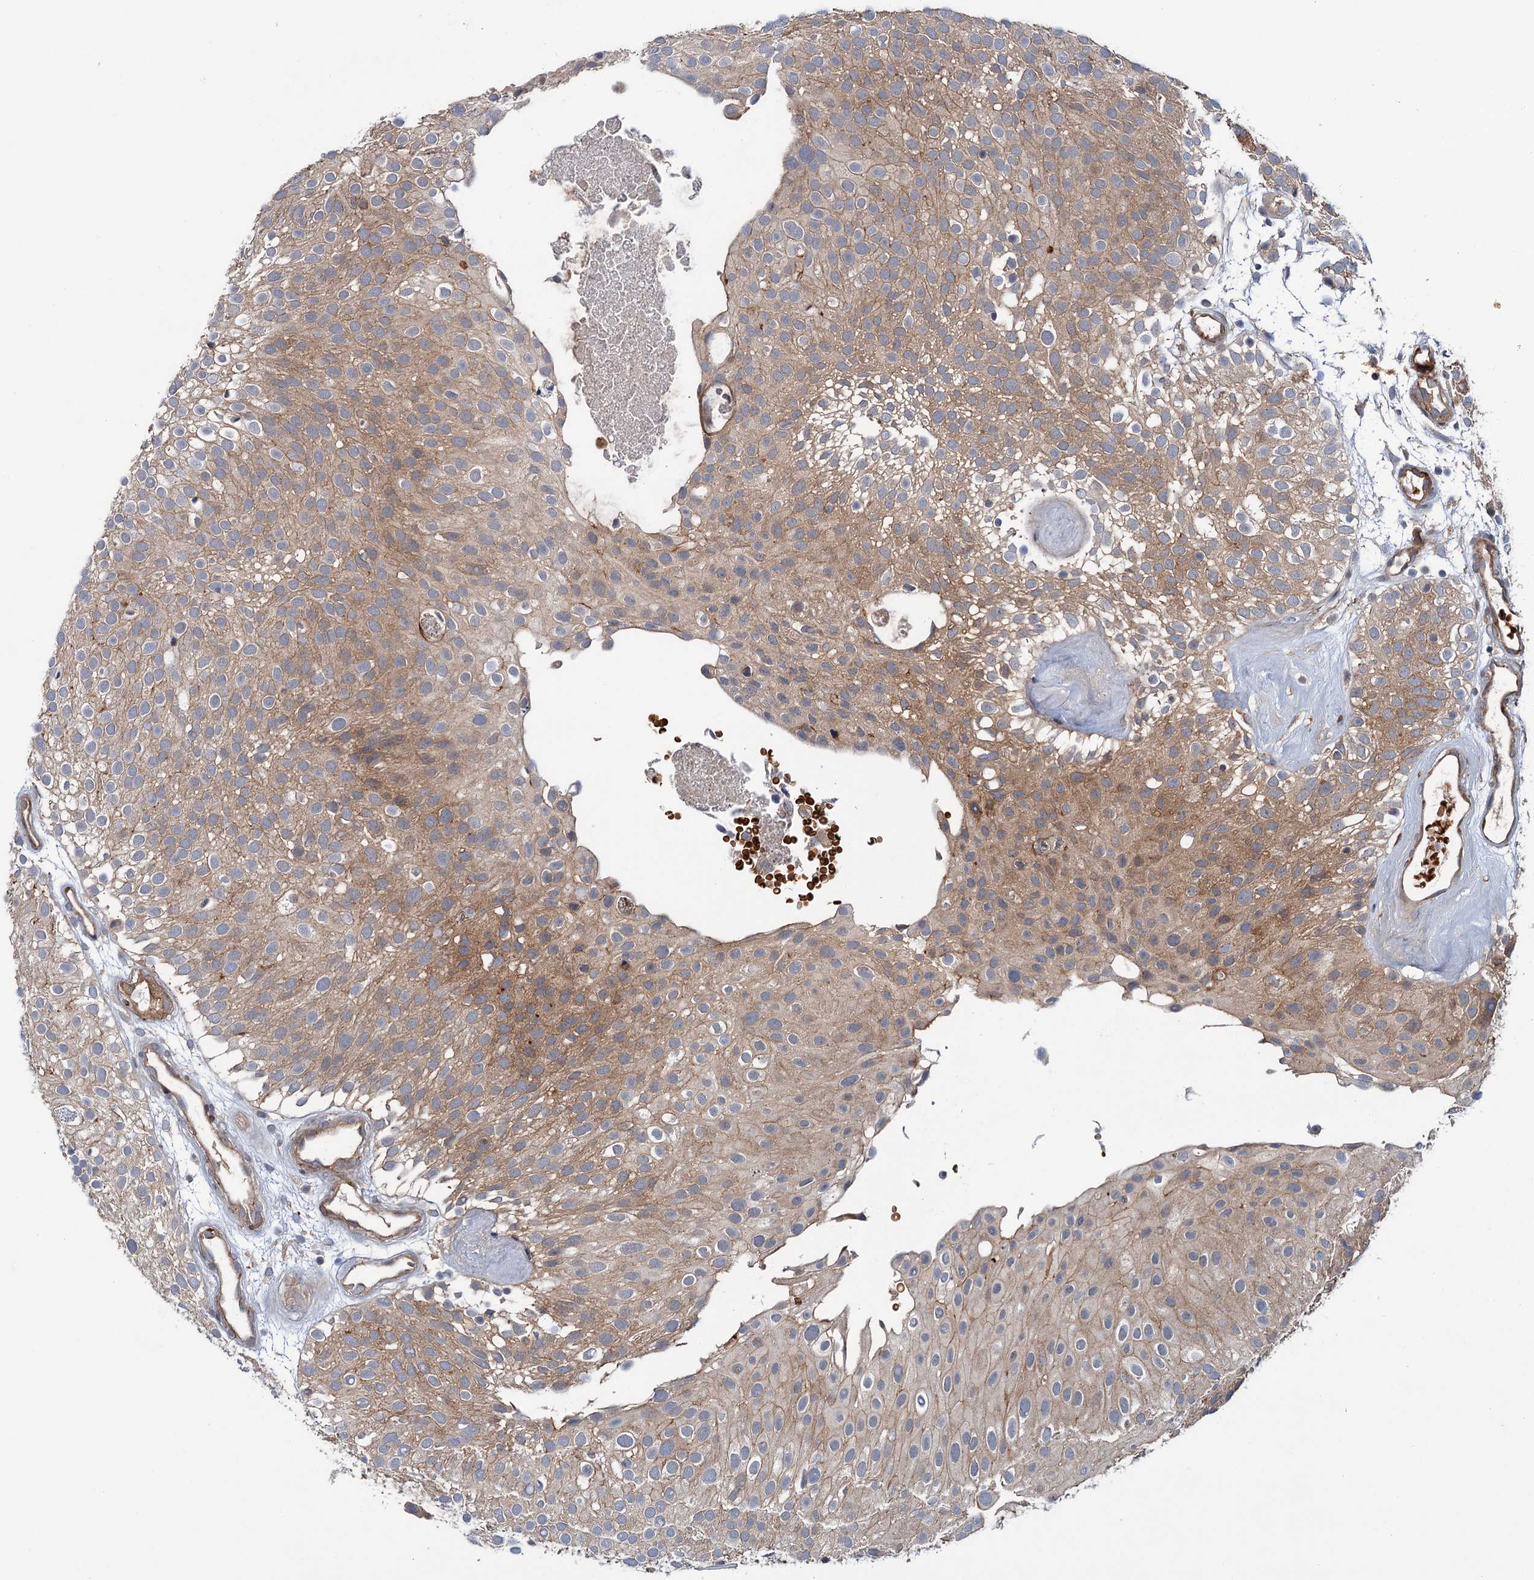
{"staining": {"intensity": "moderate", "quantity": ">75%", "location": "cytoplasmic/membranous"}, "tissue": "urothelial cancer", "cell_type": "Tumor cells", "image_type": "cancer", "snomed": [{"axis": "morphology", "description": "Urothelial carcinoma, Low grade"}, {"axis": "topography", "description": "Urinary bladder"}], "caption": "Immunohistochemical staining of human urothelial cancer reveals medium levels of moderate cytoplasmic/membranous staining in about >75% of tumor cells.", "gene": "PKN2", "patient": {"sex": "male", "age": 78}}